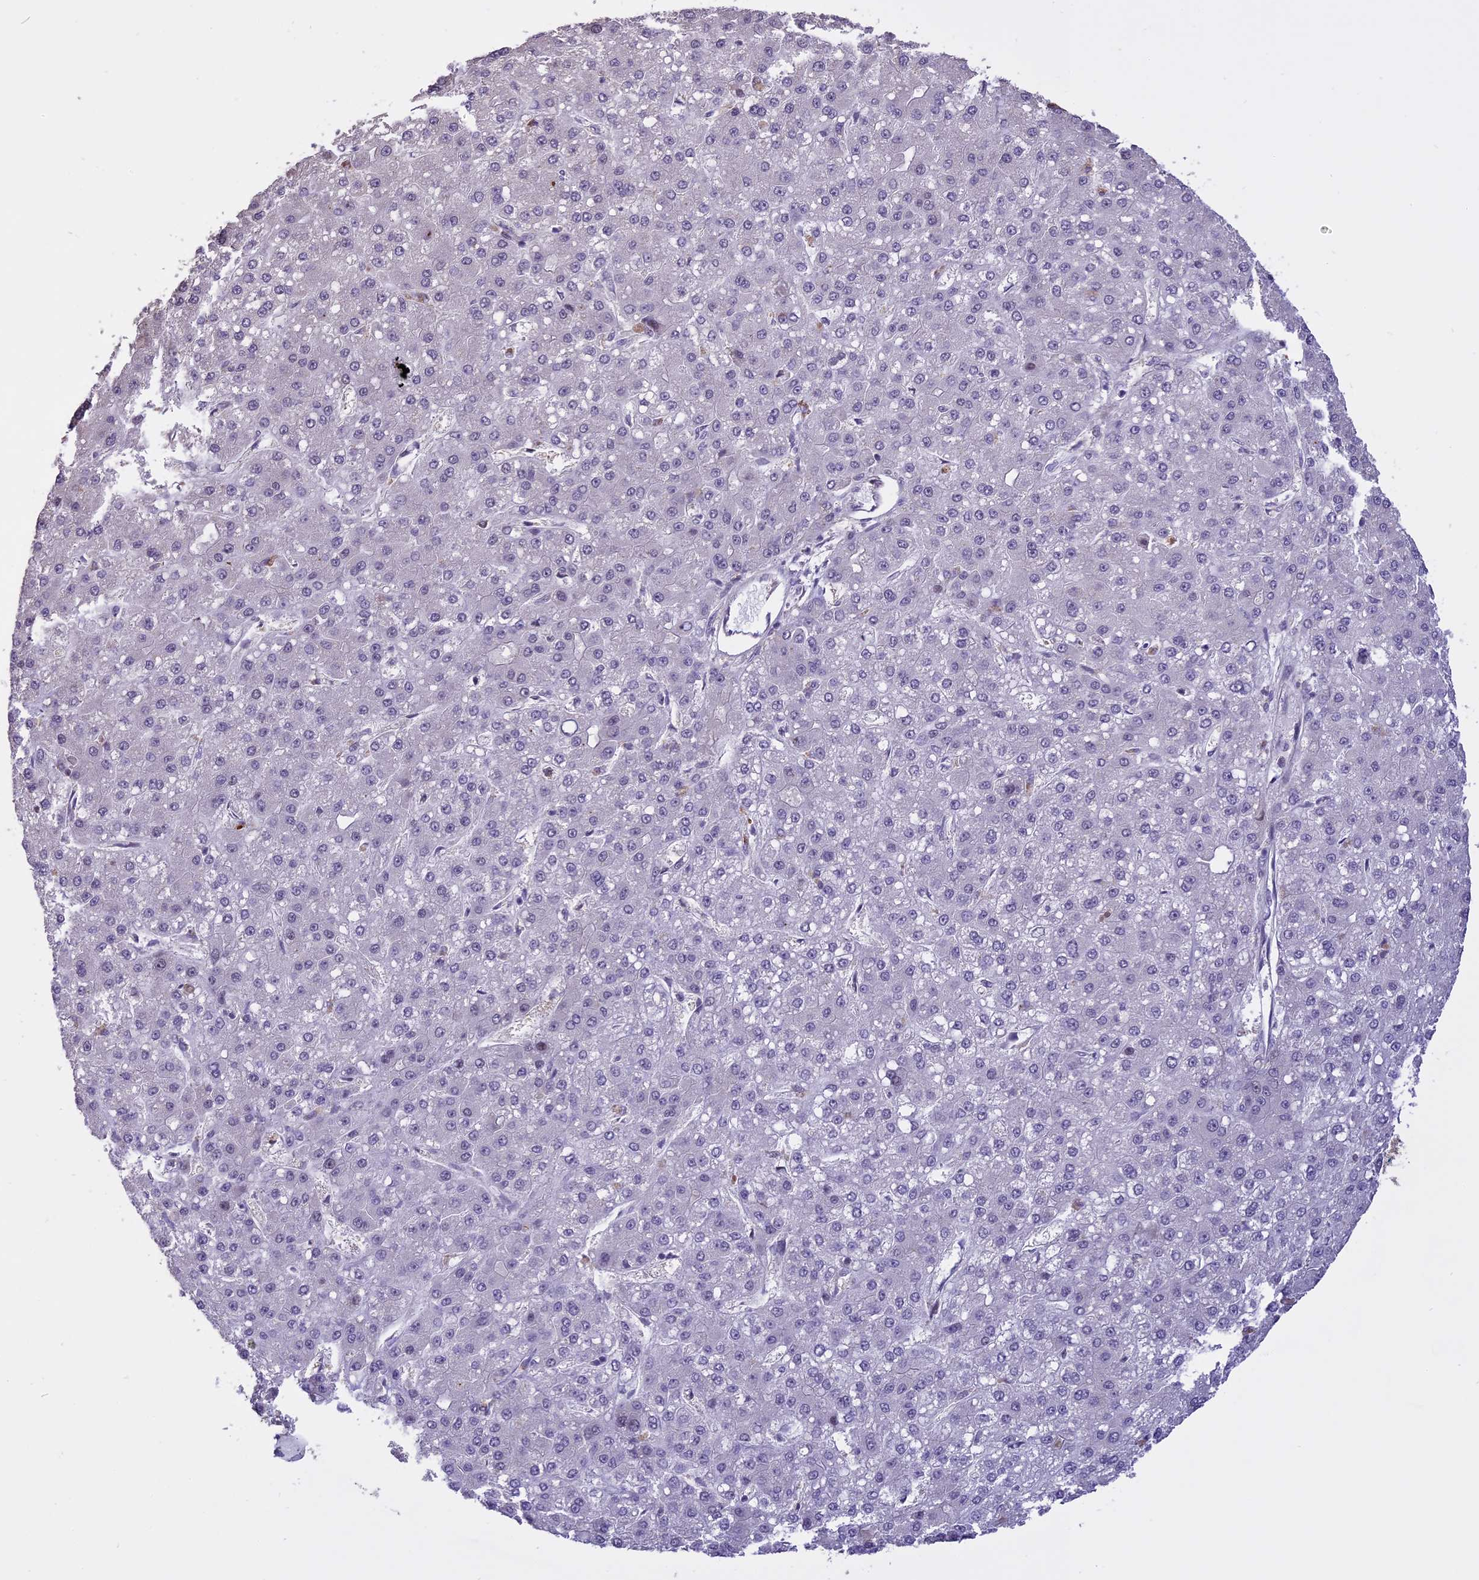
{"staining": {"intensity": "negative", "quantity": "none", "location": "none"}, "tissue": "liver cancer", "cell_type": "Tumor cells", "image_type": "cancer", "snomed": [{"axis": "morphology", "description": "Carcinoma, Hepatocellular, NOS"}, {"axis": "topography", "description": "Liver"}], "caption": "Image shows no significant protein positivity in tumor cells of liver cancer (hepatocellular carcinoma).", "gene": "TIGD7", "patient": {"sex": "male", "age": 67}}